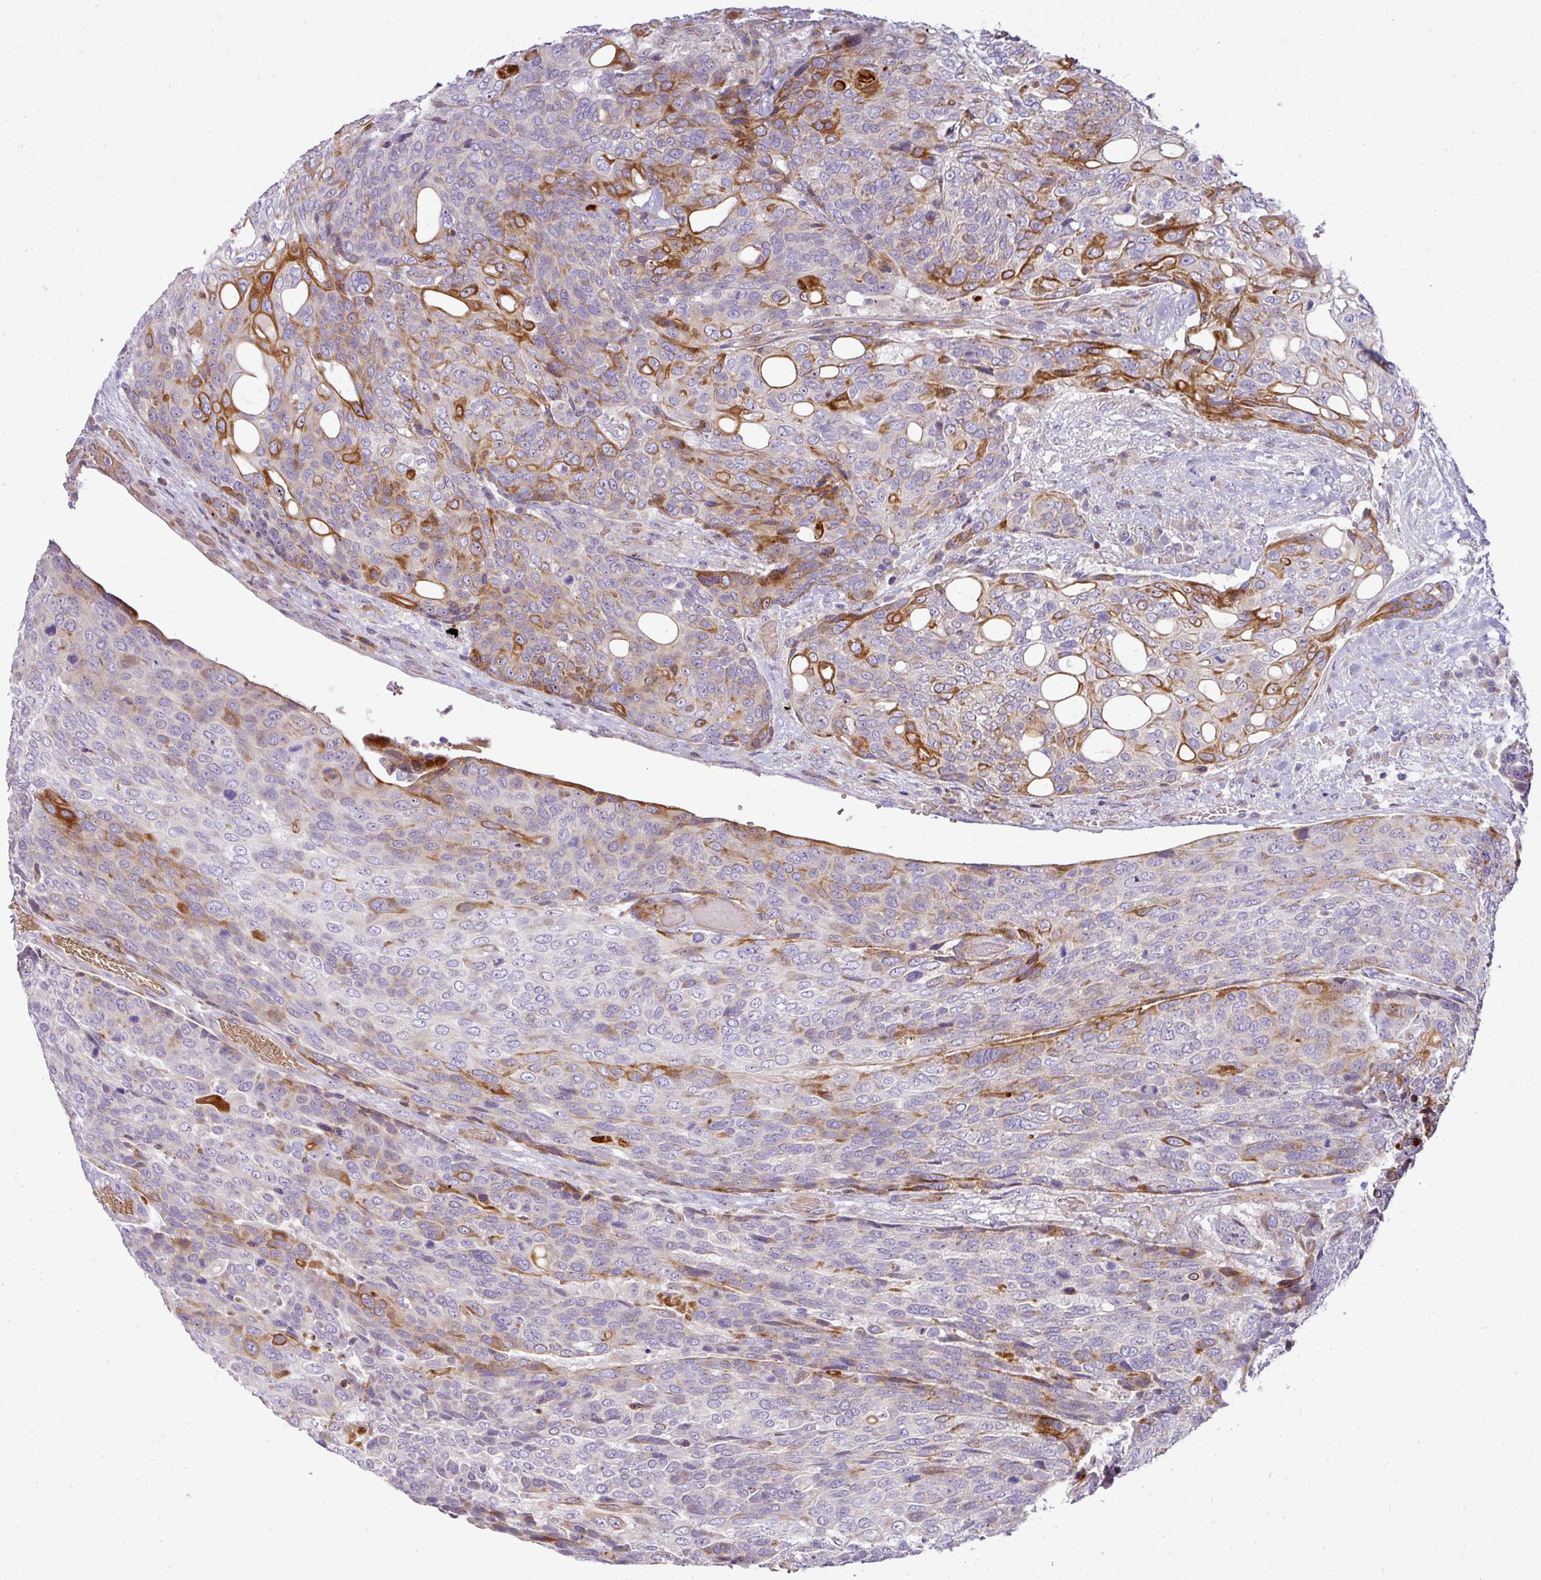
{"staining": {"intensity": "moderate", "quantity": "25%-75%", "location": "cytoplasmic/membranous"}, "tissue": "urothelial cancer", "cell_type": "Tumor cells", "image_type": "cancer", "snomed": [{"axis": "morphology", "description": "Urothelial carcinoma, High grade"}, {"axis": "topography", "description": "Urinary bladder"}], "caption": "This photomicrograph shows urothelial cancer stained with IHC to label a protein in brown. The cytoplasmic/membranous of tumor cells show moderate positivity for the protein. Nuclei are counter-stained blue.", "gene": "ATP6V1F", "patient": {"sex": "female", "age": 70}}